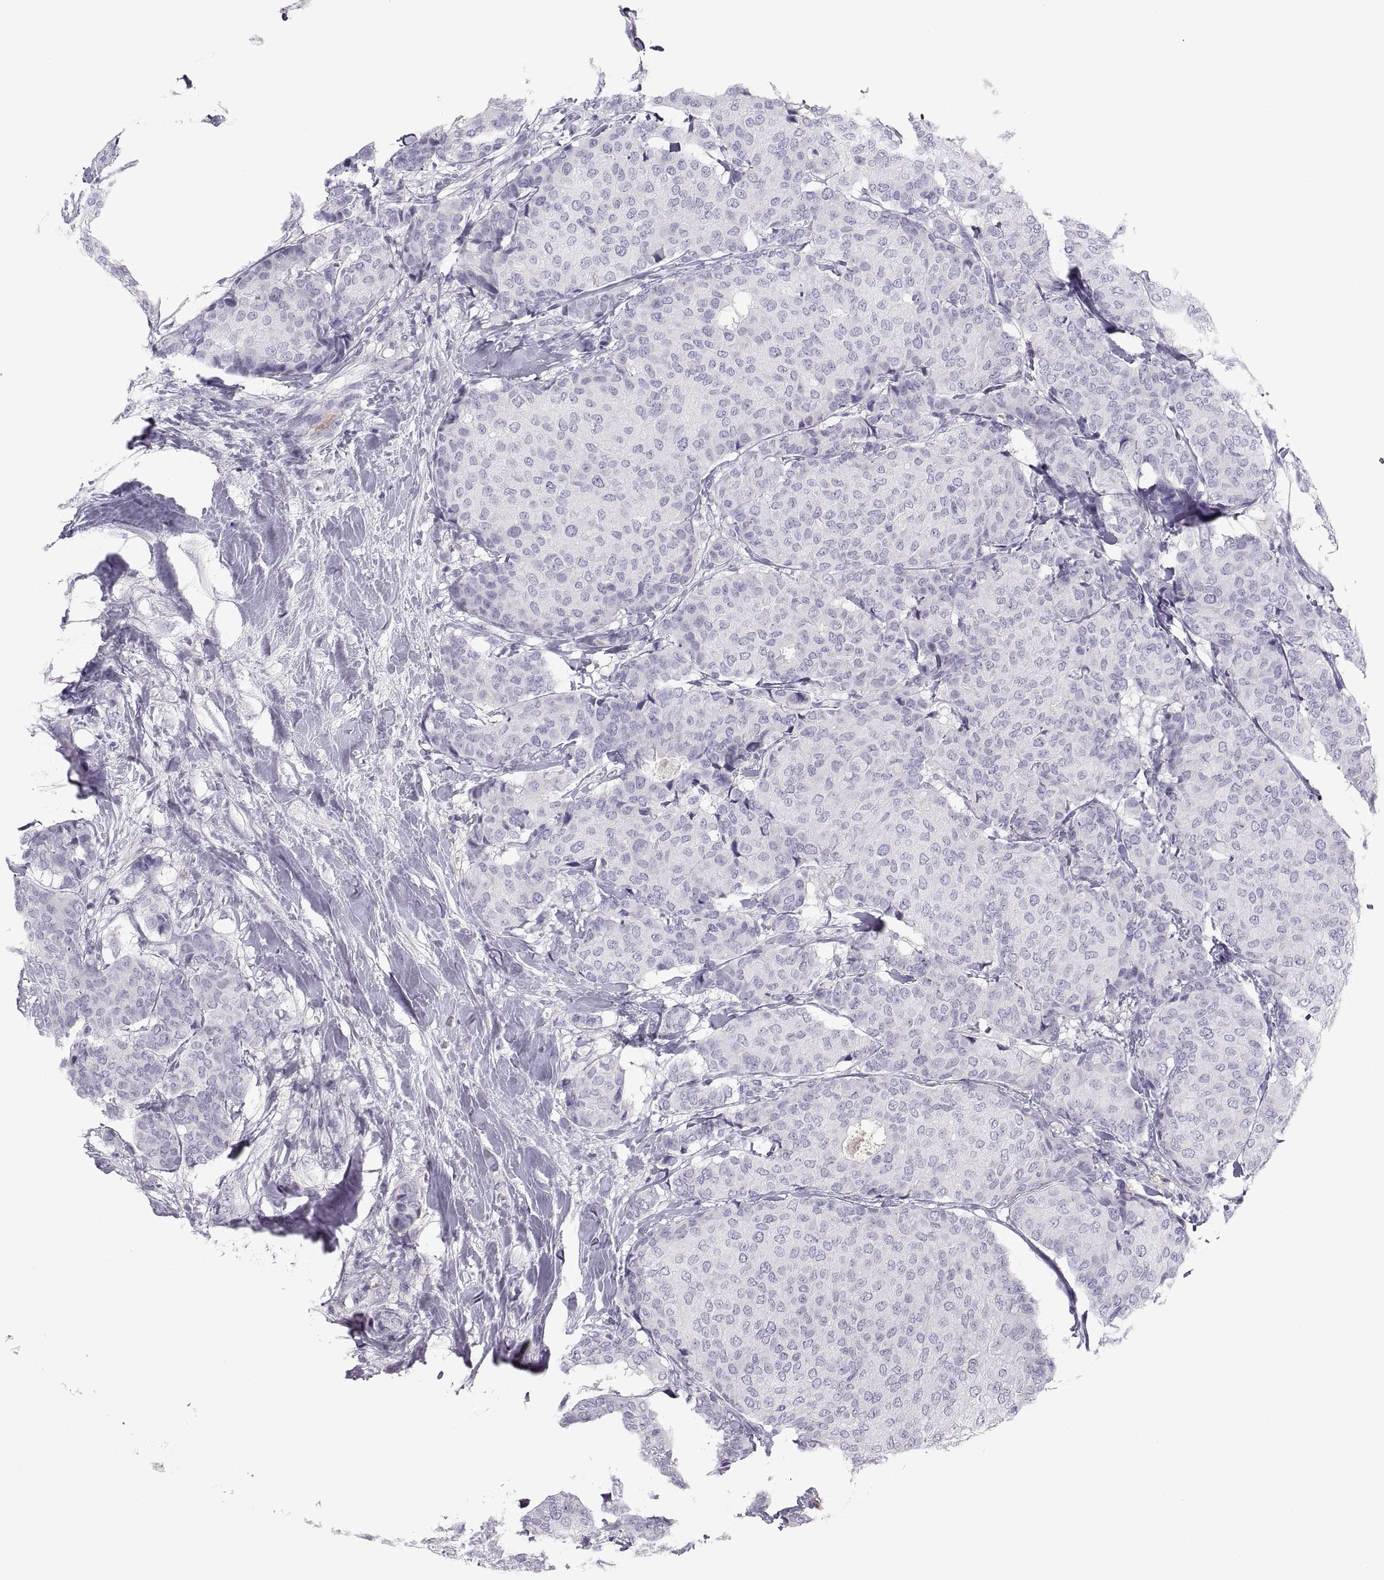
{"staining": {"intensity": "negative", "quantity": "none", "location": "none"}, "tissue": "breast cancer", "cell_type": "Tumor cells", "image_type": "cancer", "snomed": [{"axis": "morphology", "description": "Duct carcinoma"}, {"axis": "topography", "description": "Breast"}], "caption": "High power microscopy image of an immunohistochemistry micrograph of breast cancer, revealing no significant positivity in tumor cells. (IHC, brightfield microscopy, high magnification).", "gene": "MAGEB2", "patient": {"sex": "female", "age": 75}}